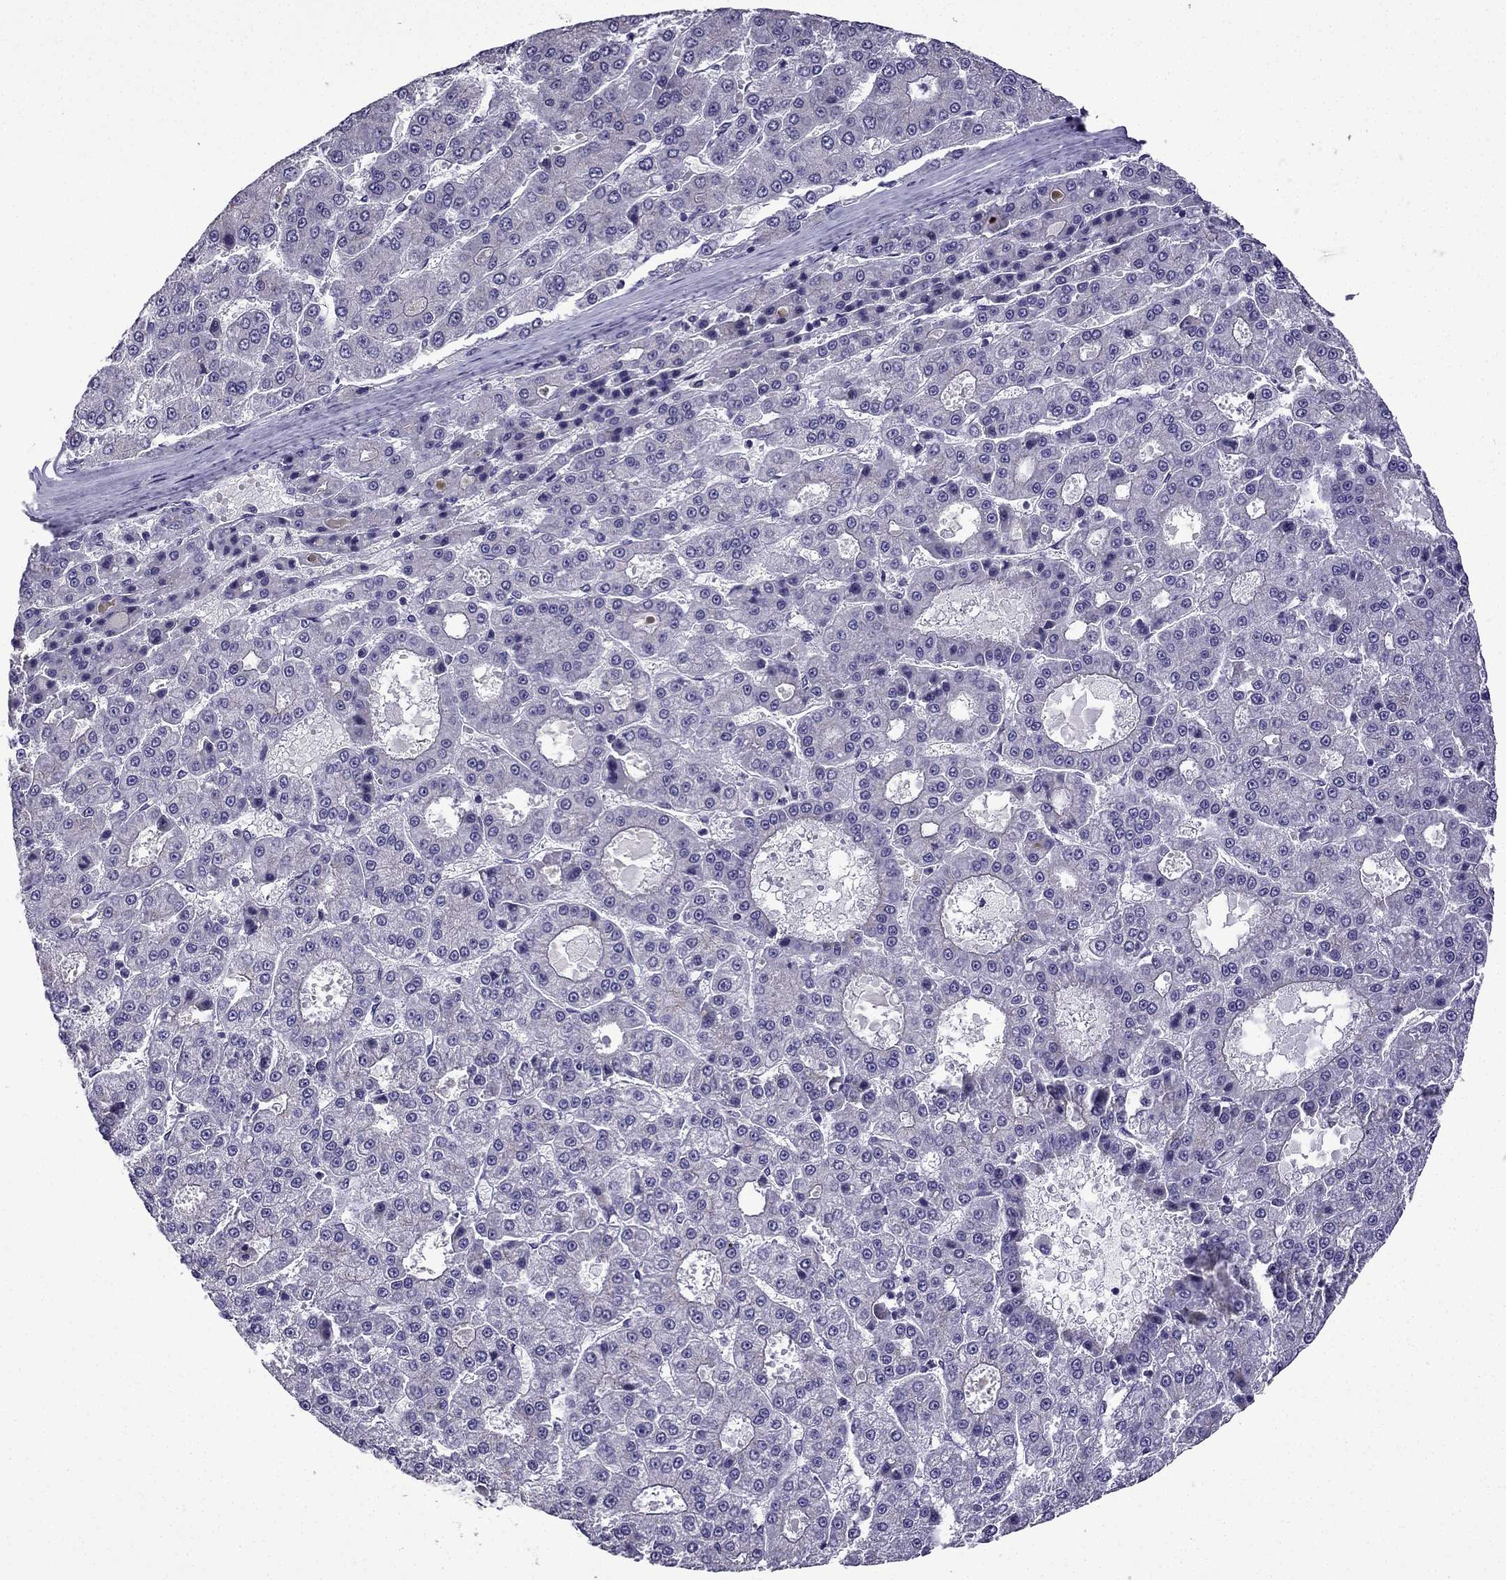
{"staining": {"intensity": "negative", "quantity": "none", "location": "none"}, "tissue": "liver cancer", "cell_type": "Tumor cells", "image_type": "cancer", "snomed": [{"axis": "morphology", "description": "Carcinoma, Hepatocellular, NOS"}, {"axis": "topography", "description": "Liver"}], "caption": "There is no significant positivity in tumor cells of hepatocellular carcinoma (liver).", "gene": "TTN", "patient": {"sex": "male", "age": 70}}